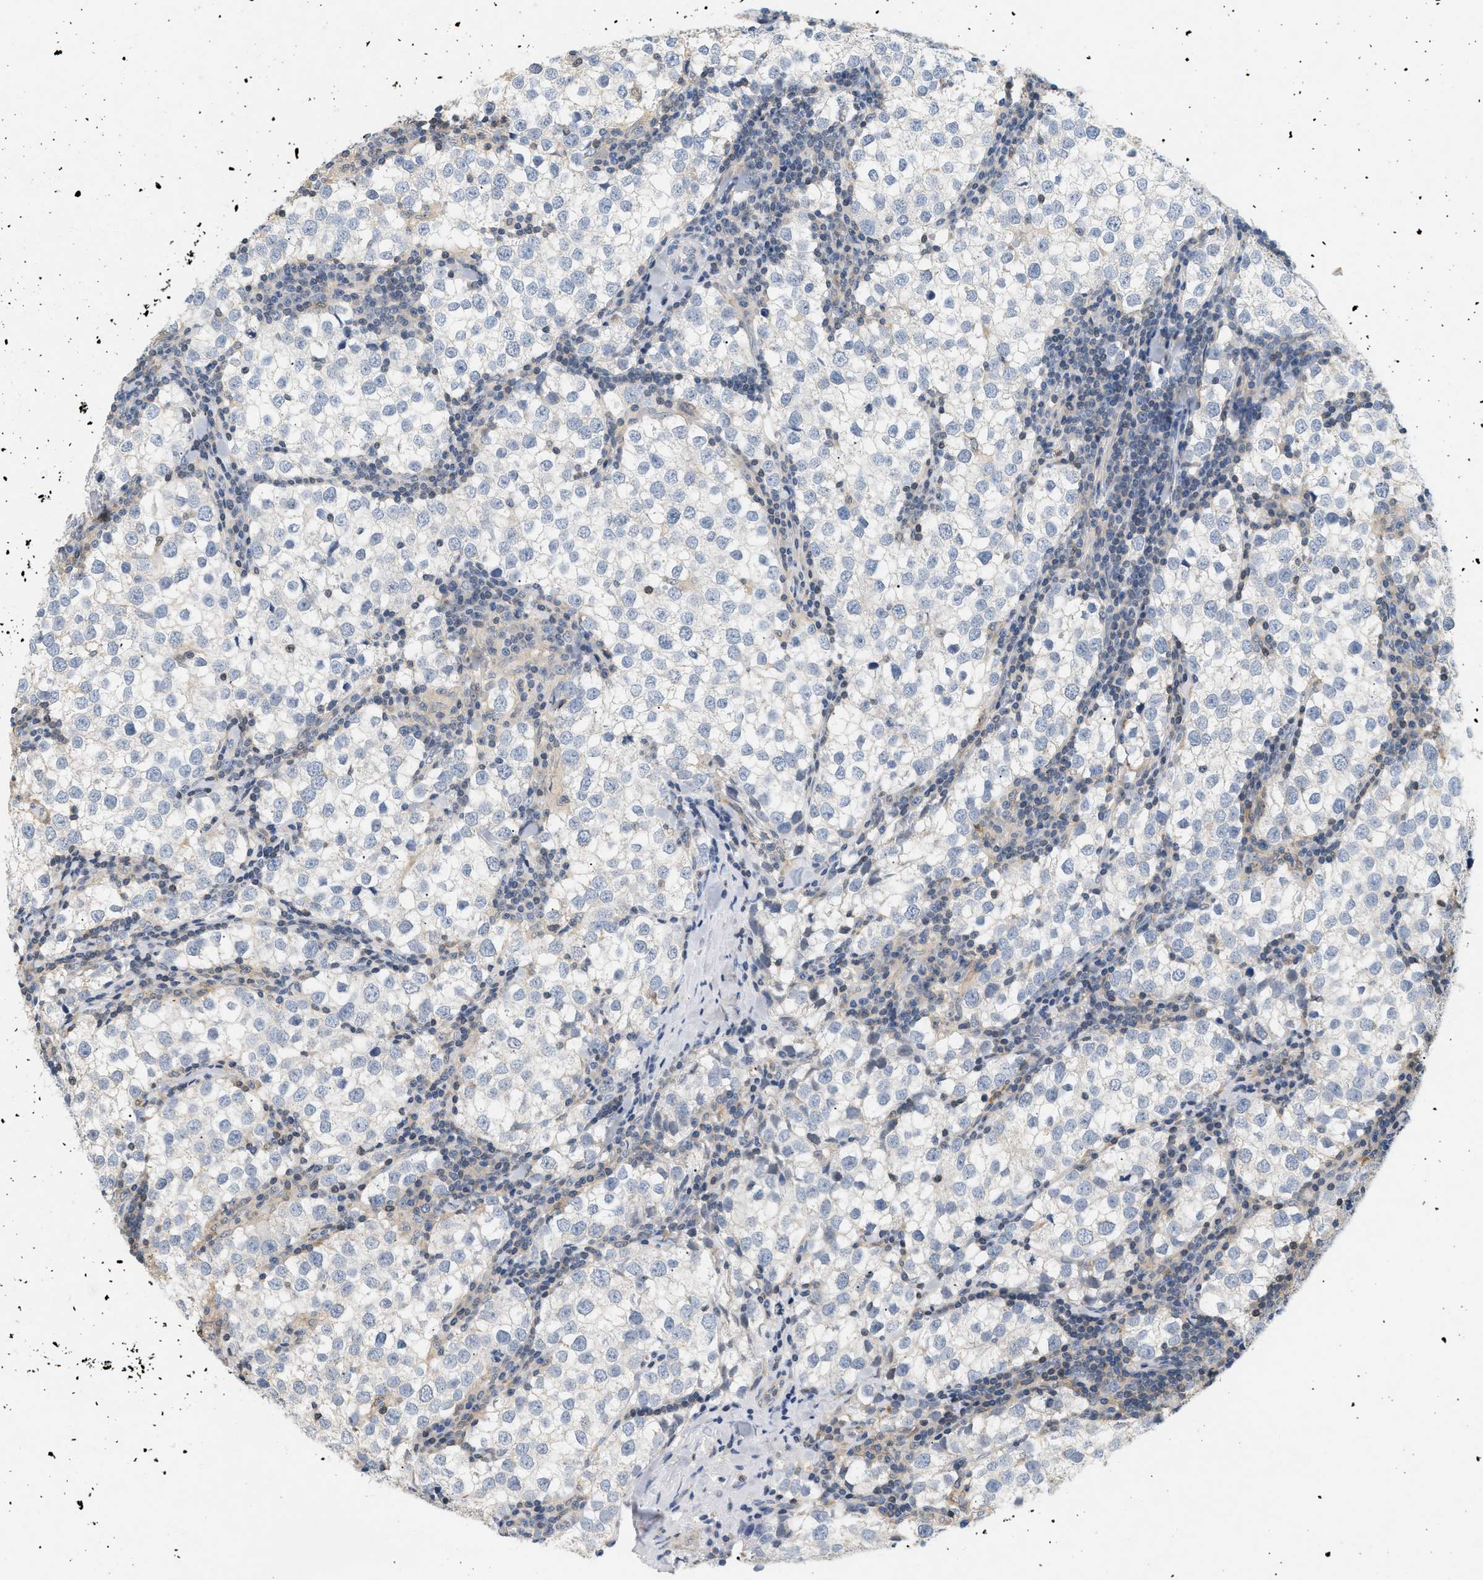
{"staining": {"intensity": "negative", "quantity": "none", "location": "none"}, "tissue": "testis cancer", "cell_type": "Tumor cells", "image_type": "cancer", "snomed": [{"axis": "morphology", "description": "Seminoma, NOS"}, {"axis": "morphology", "description": "Carcinoma, Embryonal, NOS"}, {"axis": "topography", "description": "Testis"}], "caption": "Seminoma (testis) was stained to show a protein in brown. There is no significant positivity in tumor cells.", "gene": "FARS2", "patient": {"sex": "male", "age": 36}}